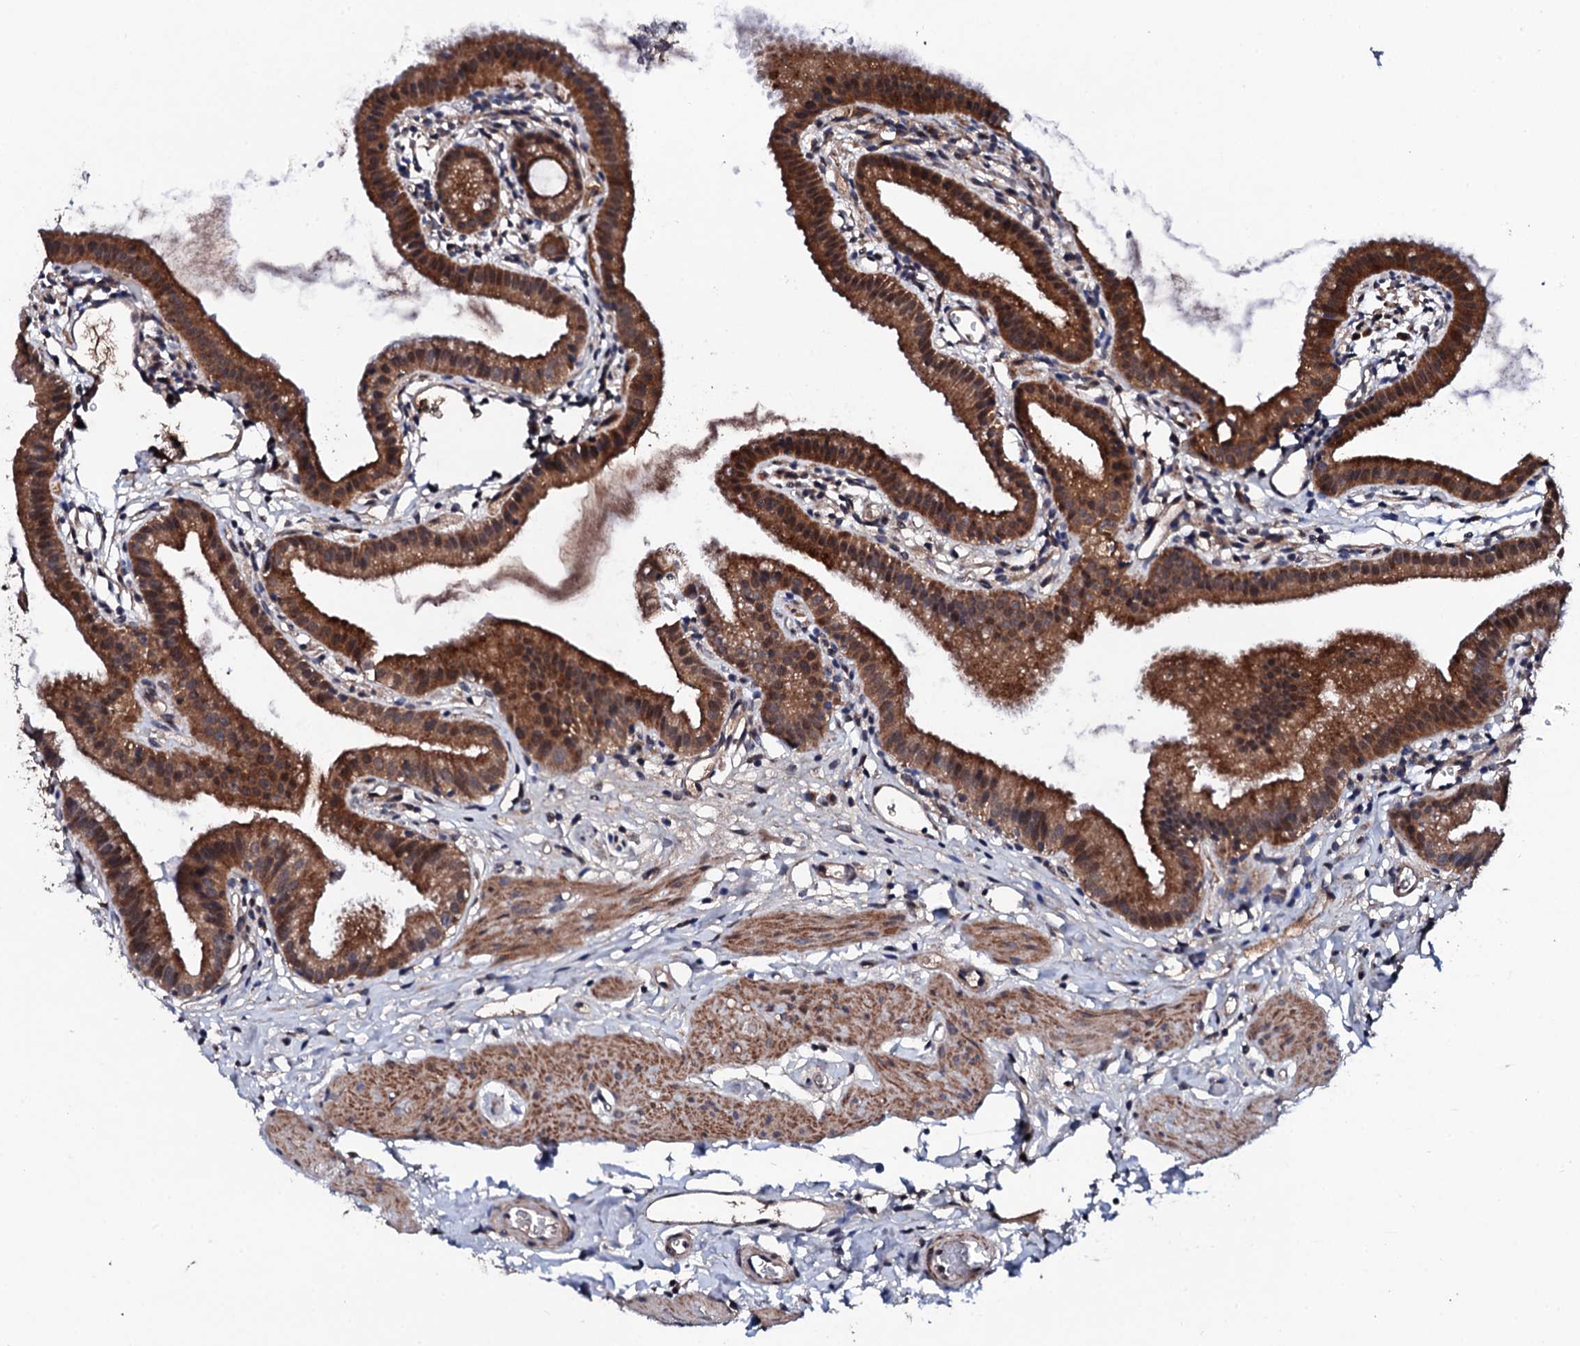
{"staining": {"intensity": "strong", "quantity": ">75%", "location": "cytoplasmic/membranous,nuclear"}, "tissue": "gallbladder", "cell_type": "Glandular cells", "image_type": "normal", "snomed": [{"axis": "morphology", "description": "Normal tissue, NOS"}, {"axis": "topography", "description": "Gallbladder"}], "caption": "A brown stain shows strong cytoplasmic/membranous,nuclear positivity of a protein in glandular cells of unremarkable human gallbladder. (brown staining indicates protein expression, while blue staining denotes nuclei).", "gene": "IP6K1", "patient": {"sex": "female", "age": 46}}